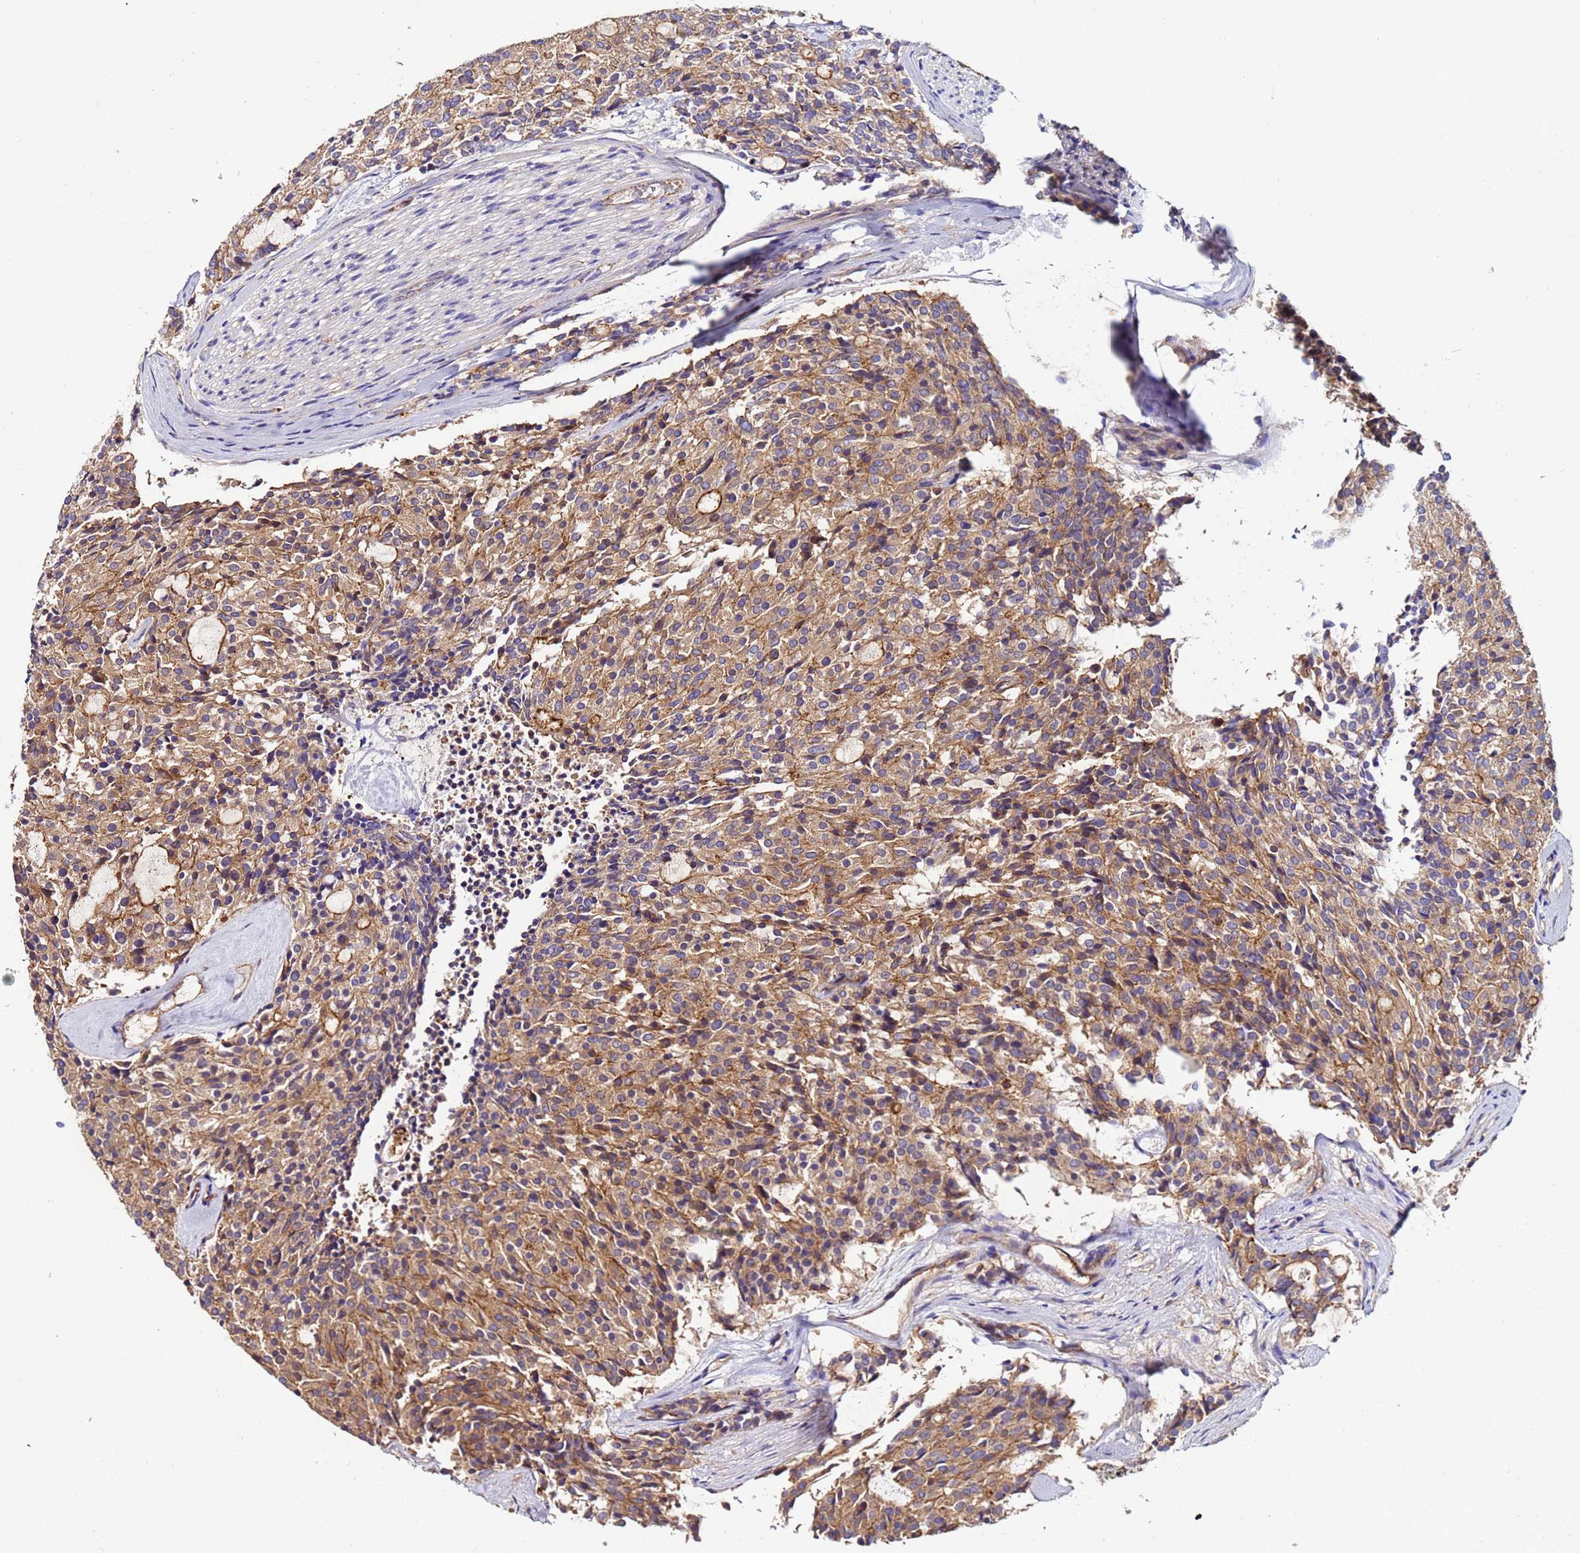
{"staining": {"intensity": "moderate", "quantity": ">75%", "location": "cytoplasmic/membranous"}, "tissue": "carcinoid", "cell_type": "Tumor cells", "image_type": "cancer", "snomed": [{"axis": "morphology", "description": "Carcinoid, malignant, NOS"}, {"axis": "topography", "description": "Pancreas"}], "caption": "Immunohistochemical staining of human carcinoid (malignant) exhibits moderate cytoplasmic/membranous protein staining in approximately >75% of tumor cells.", "gene": "POTEE", "patient": {"sex": "female", "age": 54}}